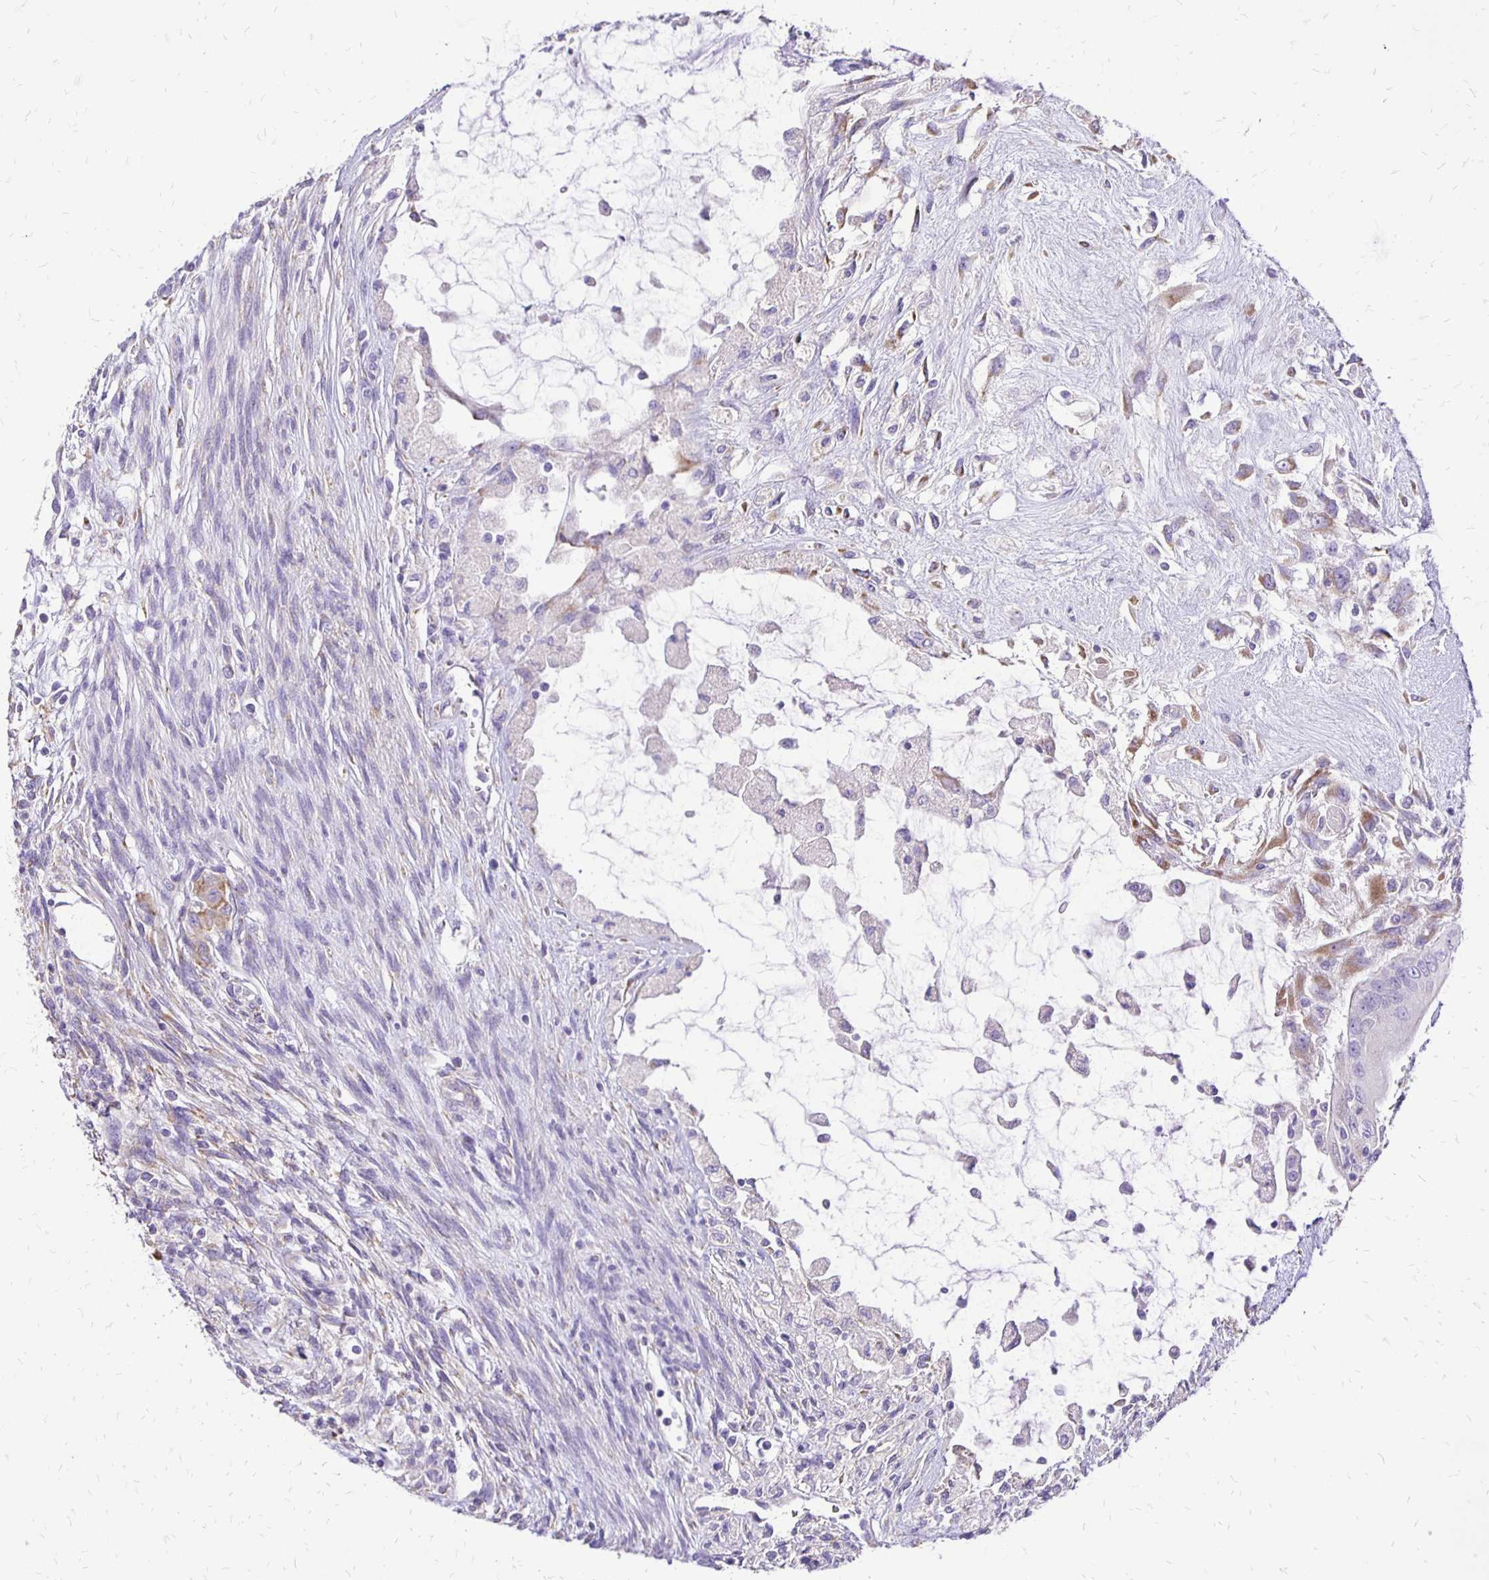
{"staining": {"intensity": "negative", "quantity": "none", "location": "none"}, "tissue": "testis cancer", "cell_type": "Tumor cells", "image_type": "cancer", "snomed": [{"axis": "morphology", "description": "Carcinoma, Embryonal, NOS"}, {"axis": "topography", "description": "Testis"}], "caption": "Tumor cells are negative for protein expression in human embryonal carcinoma (testis).", "gene": "ANKRD45", "patient": {"sex": "male", "age": 37}}